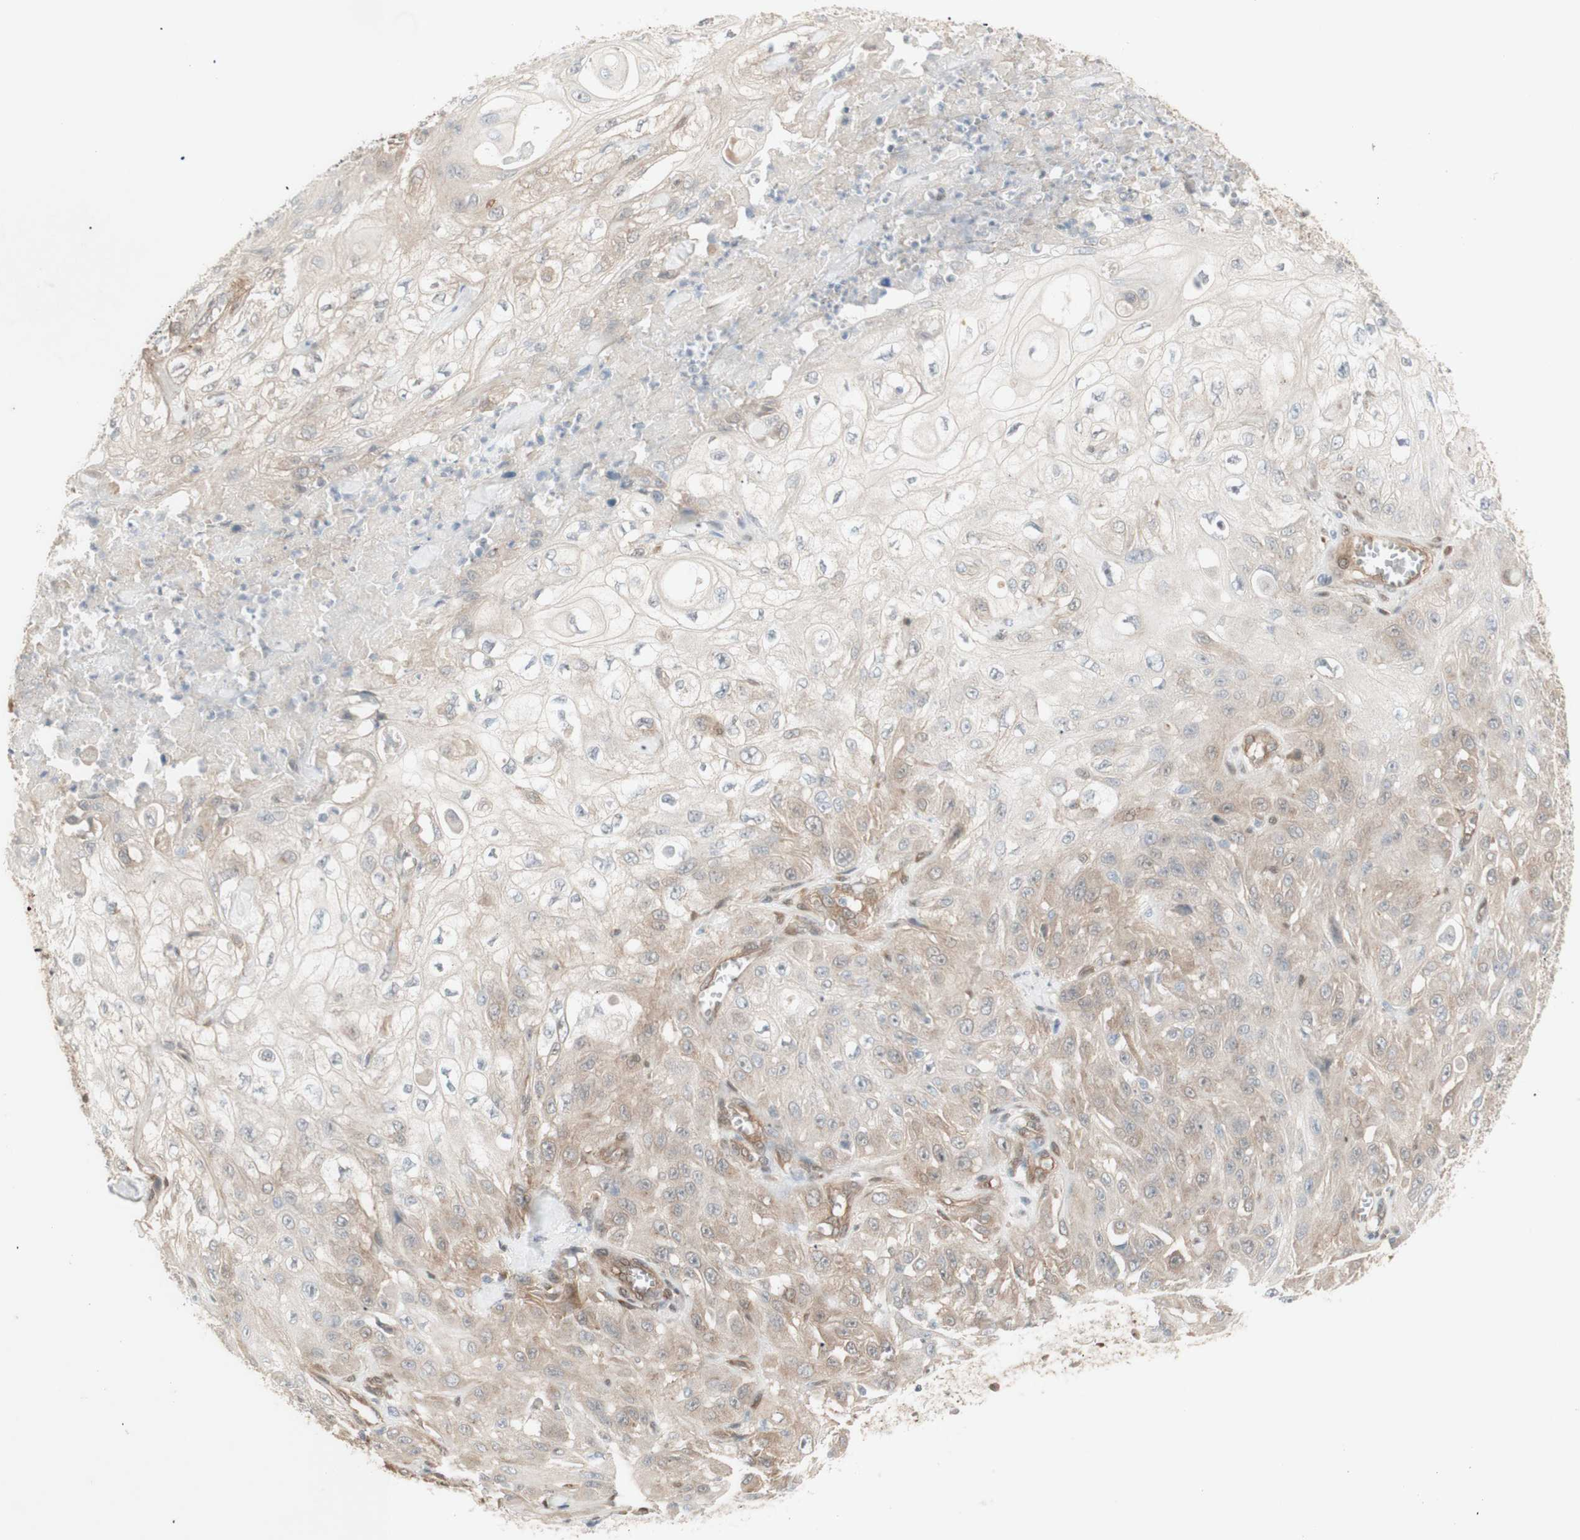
{"staining": {"intensity": "moderate", "quantity": "25%-75%", "location": "cytoplasmic/membranous"}, "tissue": "skin cancer", "cell_type": "Tumor cells", "image_type": "cancer", "snomed": [{"axis": "morphology", "description": "Squamous cell carcinoma, NOS"}, {"axis": "morphology", "description": "Squamous cell carcinoma, metastatic, NOS"}, {"axis": "topography", "description": "Skin"}, {"axis": "topography", "description": "Lymph node"}], "caption": "This histopathology image reveals skin cancer stained with immunohistochemistry (IHC) to label a protein in brown. The cytoplasmic/membranous of tumor cells show moderate positivity for the protein. Nuclei are counter-stained blue.", "gene": "CNN3", "patient": {"sex": "male", "age": 75}}